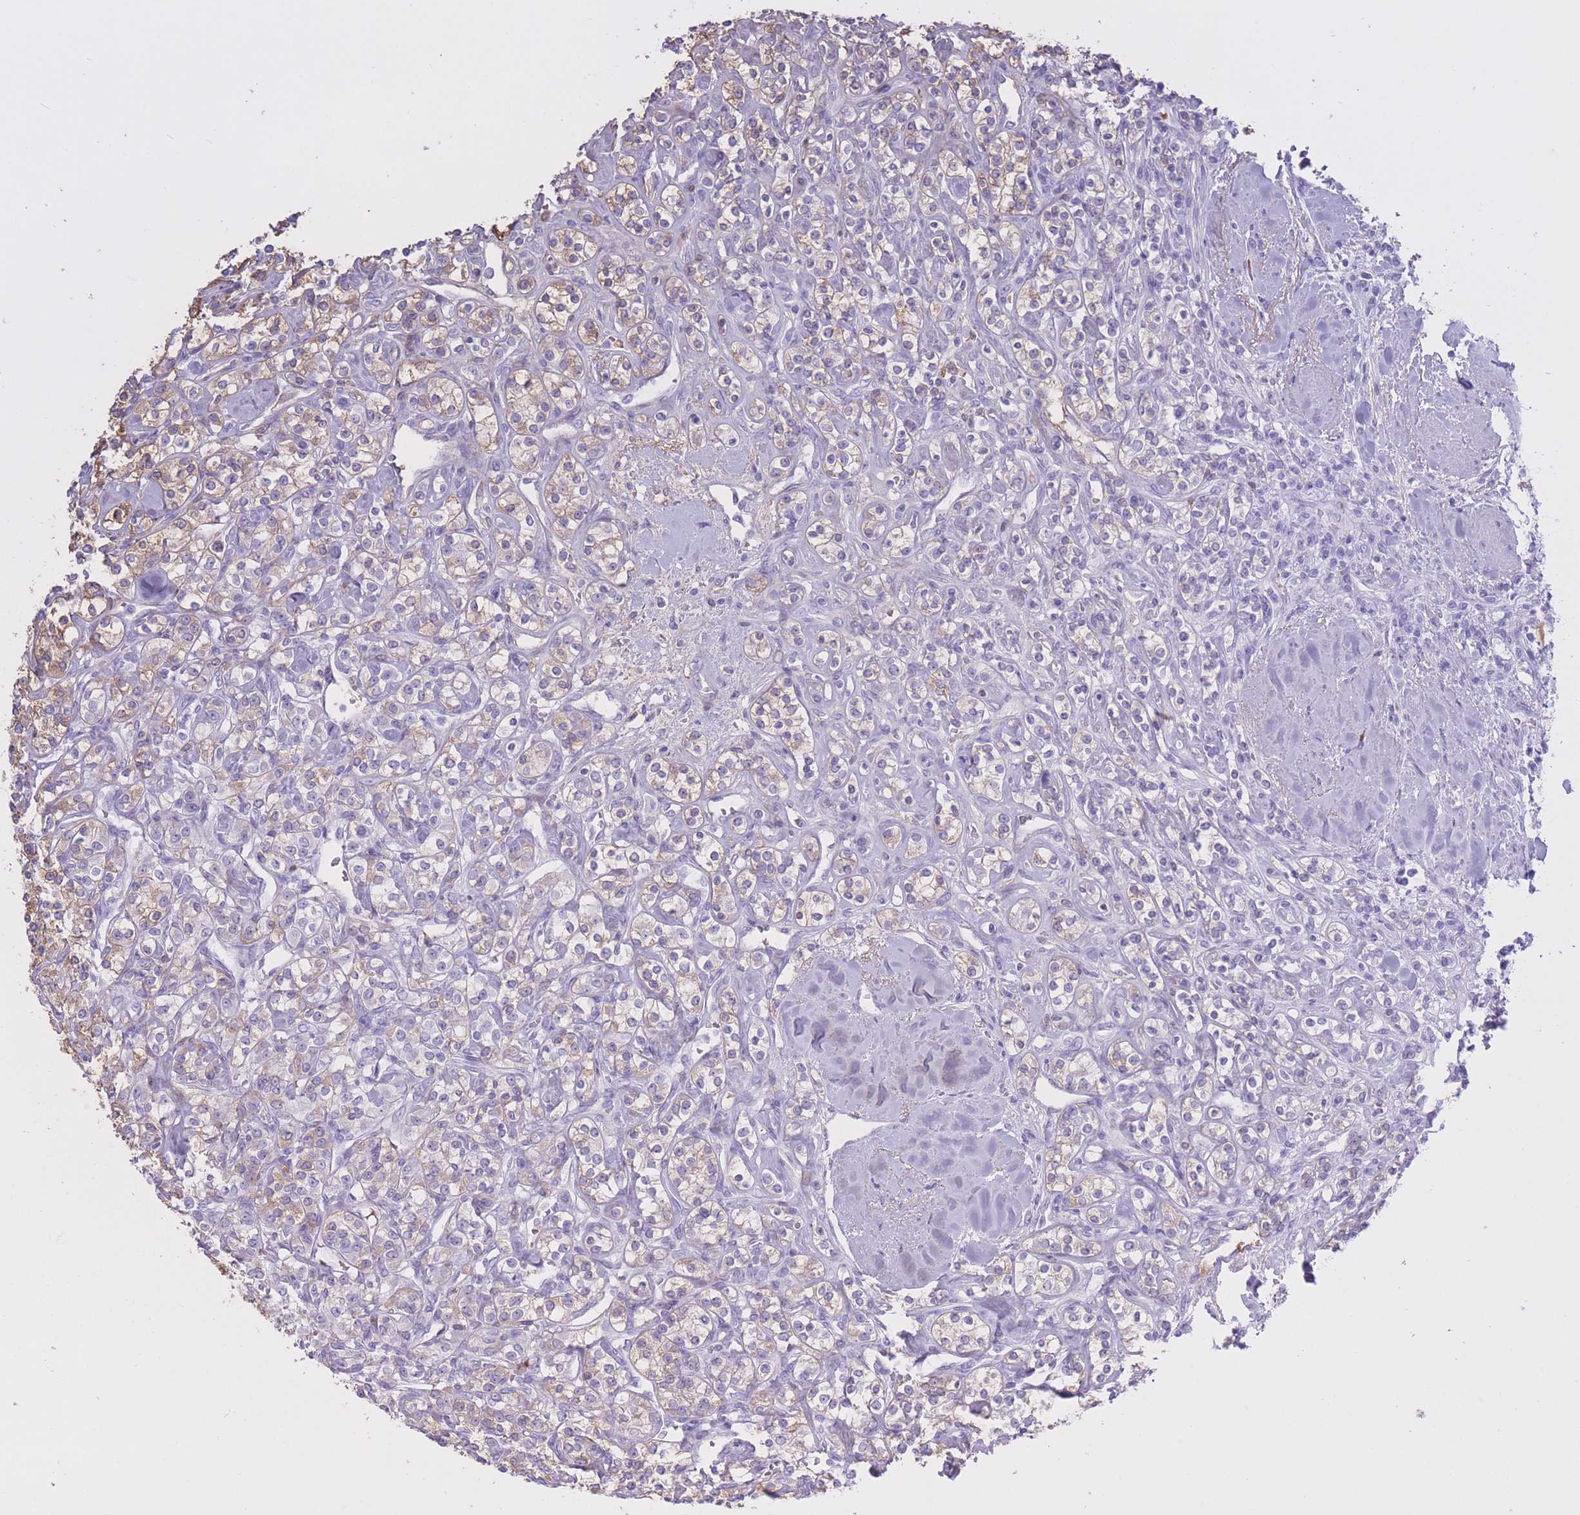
{"staining": {"intensity": "moderate", "quantity": "<25%", "location": "cytoplasmic/membranous"}, "tissue": "renal cancer", "cell_type": "Tumor cells", "image_type": "cancer", "snomed": [{"axis": "morphology", "description": "Adenocarcinoma, NOS"}, {"axis": "topography", "description": "Kidney"}], "caption": "This histopathology image shows IHC staining of renal adenocarcinoma, with low moderate cytoplasmic/membranous staining in approximately <25% of tumor cells.", "gene": "AP3S2", "patient": {"sex": "male", "age": 77}}